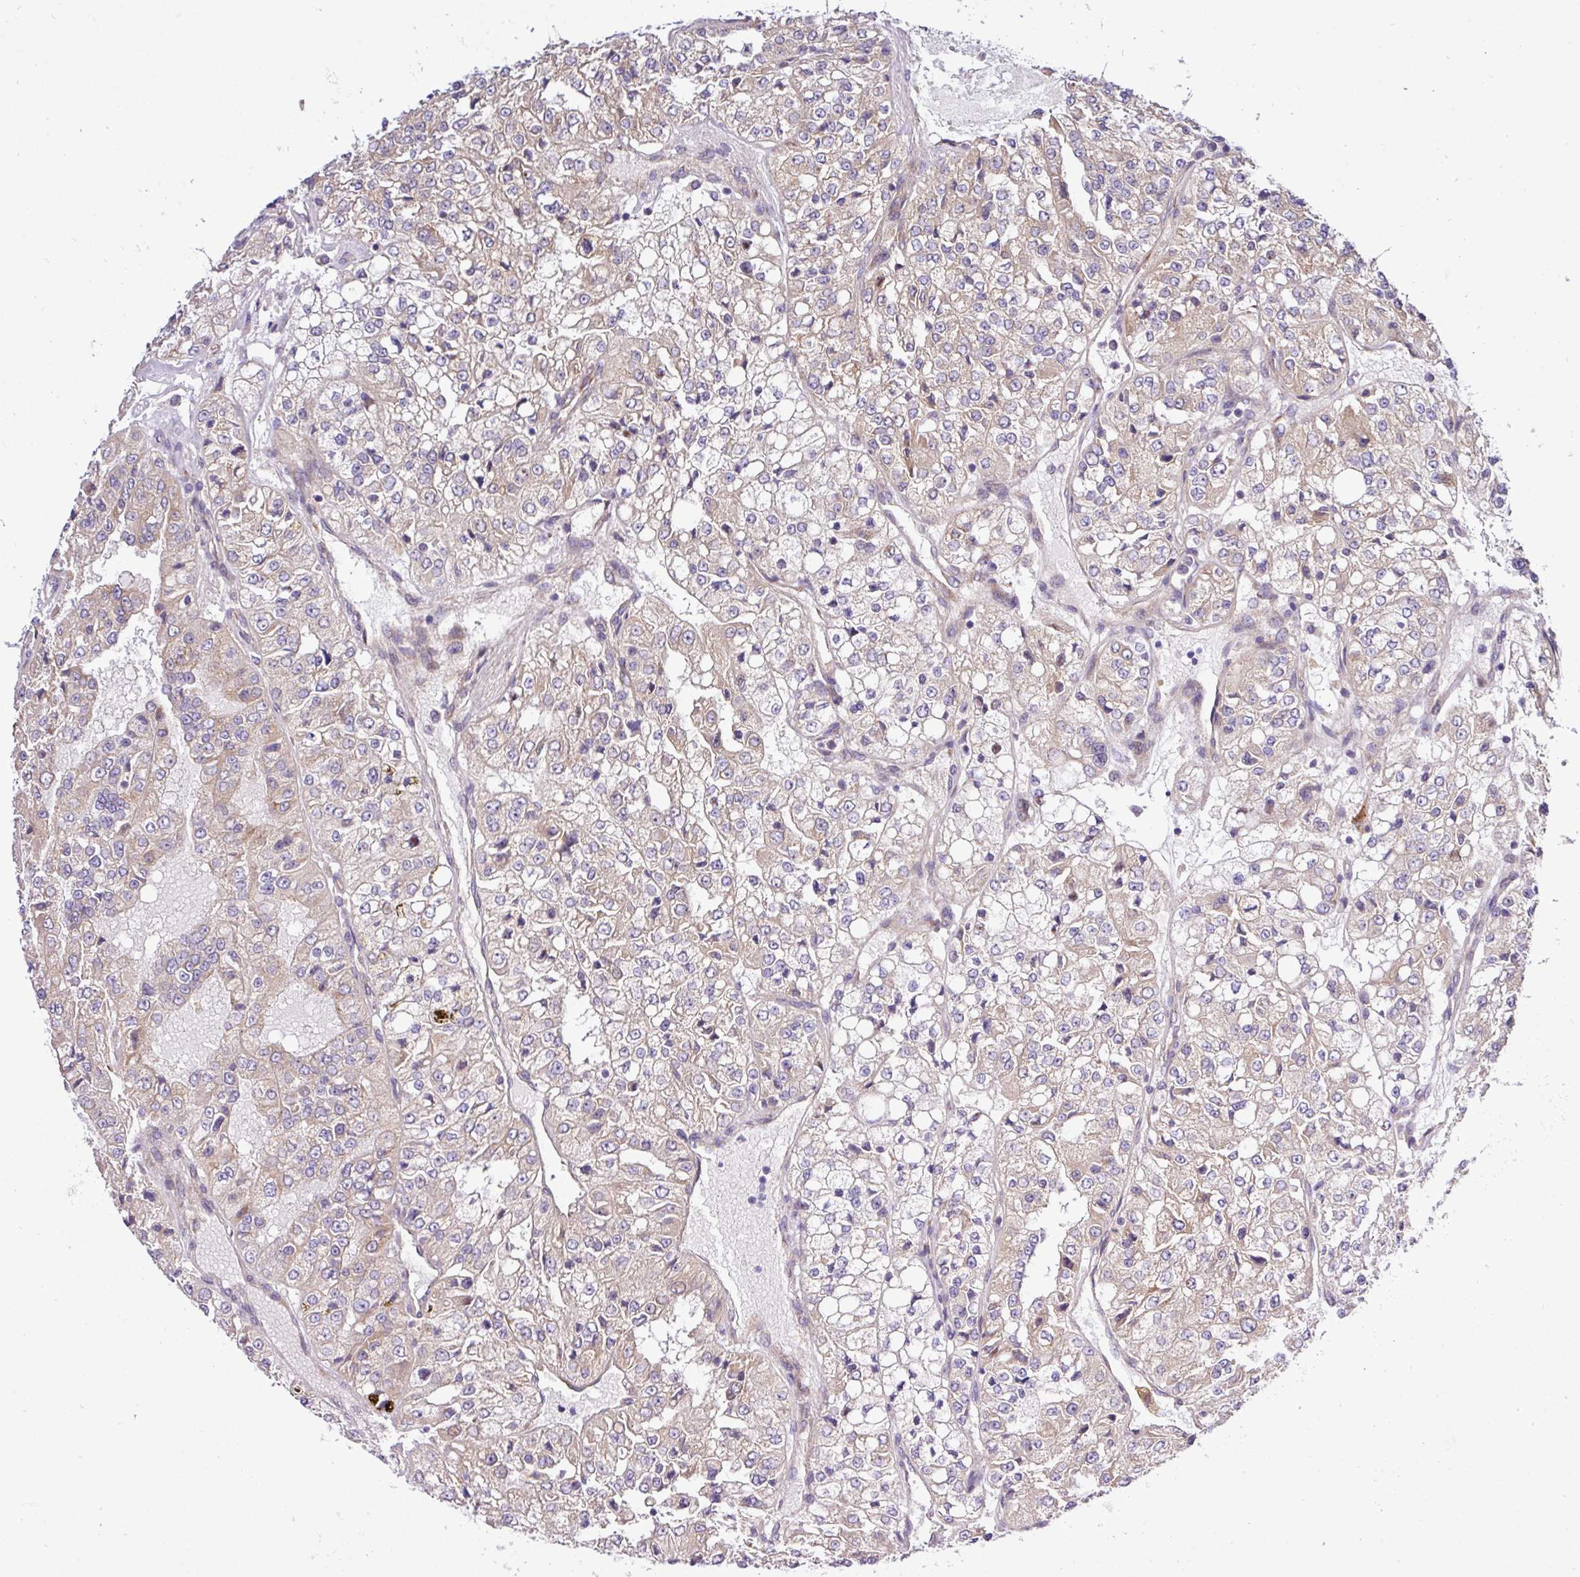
{"staining": {"intensity": "weak", "quantity": "25%-75%", "location": "cytoplasmic/membranous"}, "tissue": "renal cancer", "cell_type": "Tumor cells", "image_type": "cancer", "snomed": [{"axis": "morphology", "description": "Adenocarcinoma, NOS"}, {"axis": "topography", "description": "Kidney"}], "caption": "High-power microscopy captured an immunohistochemistry (IHC) image of renal cancer (adenocarcinoma), revealing weak cytoplasmic/membranous positivity in about 25%-75% of tumor cells. (DAB IHC, brown staining for protein, blue staining for nuclei).", "gene": "TM2D2", "patient": {"sex": "female", "age": 63}}